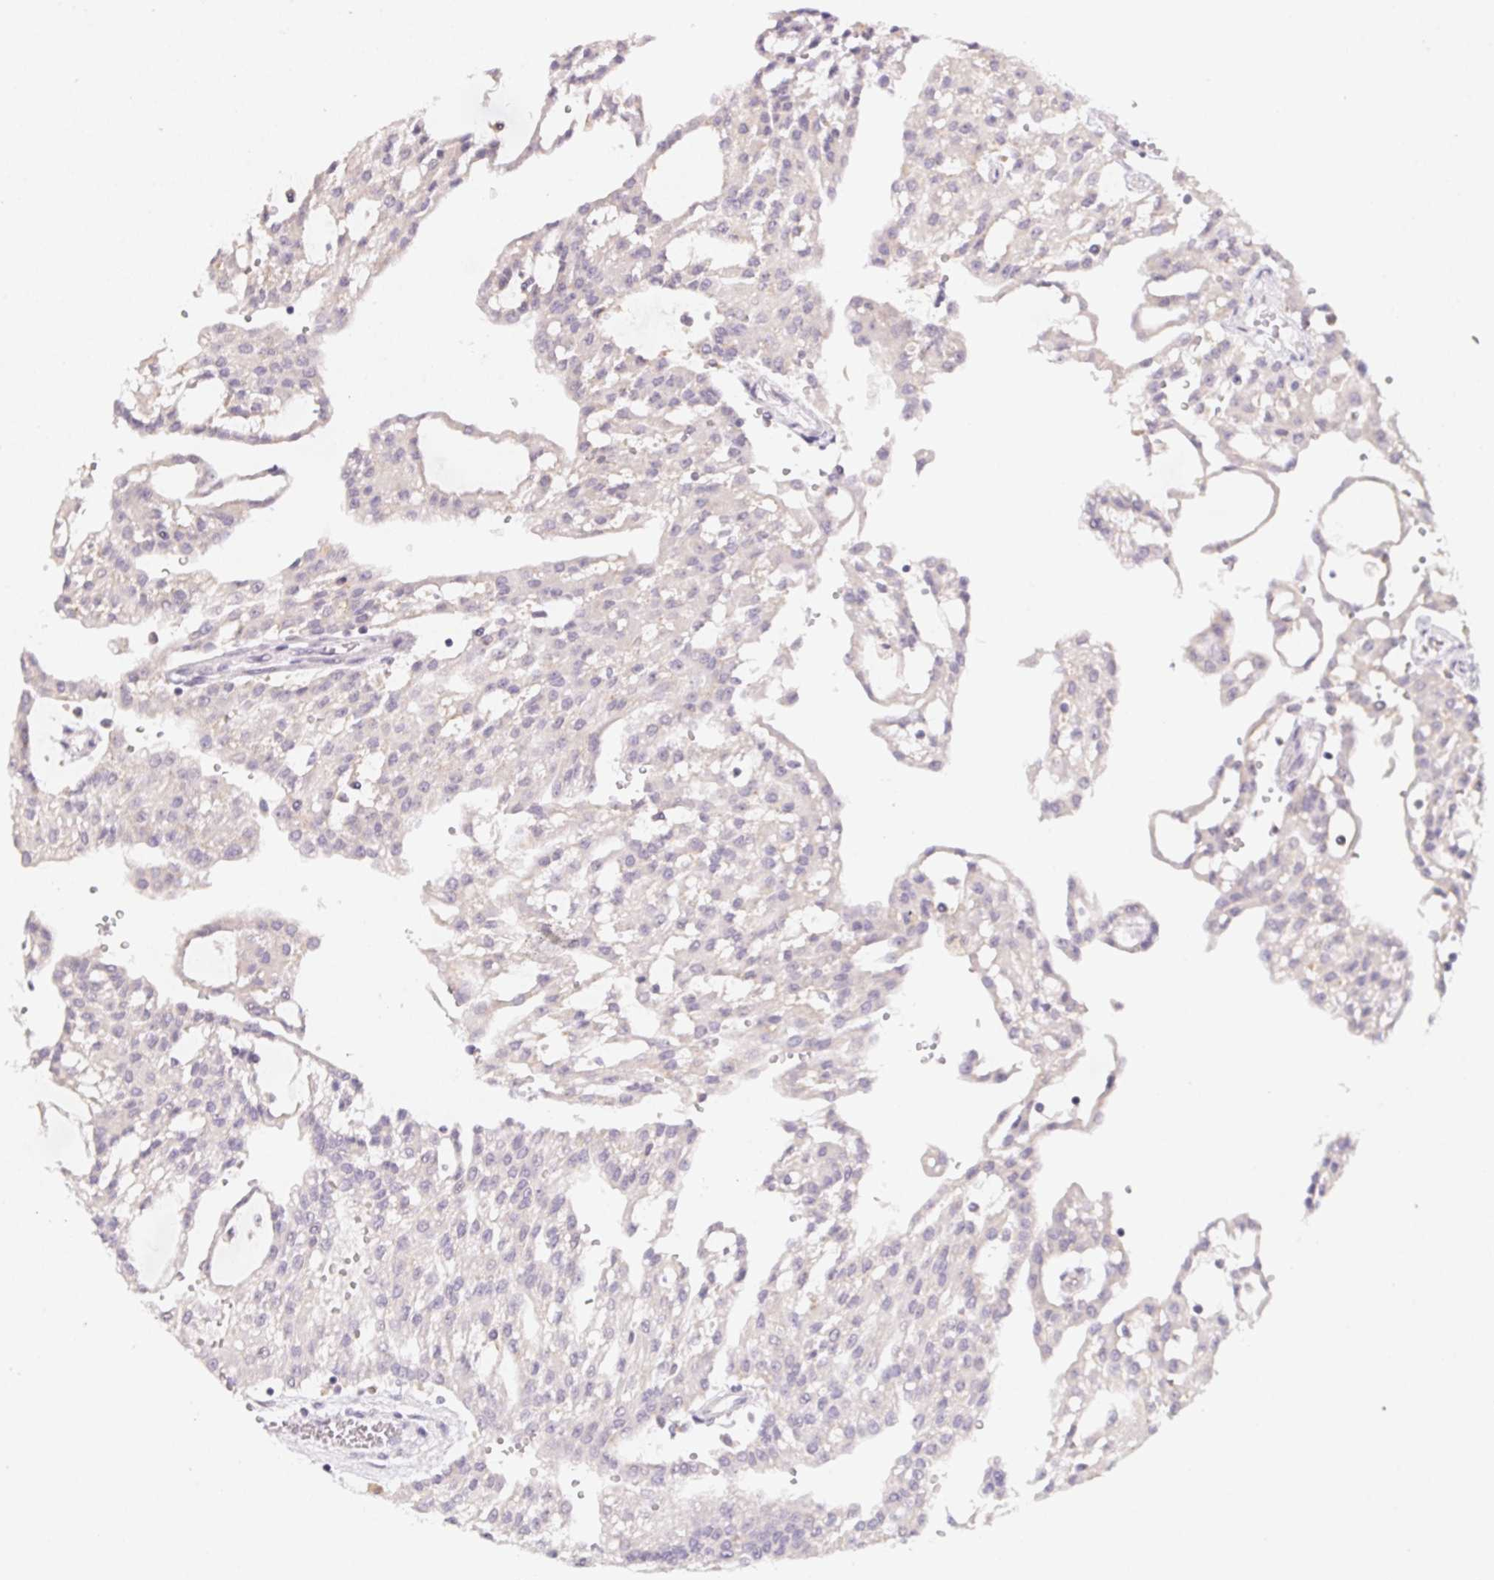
{"staining": {"intensity": "negative", "quantity": "none", "location": "none"}, "tissue": "renal cancer", "cell_type": "Tumor cells", "image_type": "cancer", "snomed": [{"axis": "morphology", "description": "Adenocarcinoma, NOS"}, {"axis": "topography", "description": "Kidney"}], "caption": "IHC photomicrograph of renal cancer stained for a protein (brown), which demonstrates no expression in tumor cells. The staining was performed using DAB (3,3'-diaminobenzidine) to visualize the protein expression in brown, while the nuclei were stained in blue with hematoxylin (Magnification: 20x).", "gene": "SLC6A18", "patient": {"sex": "male", "age": 63}}